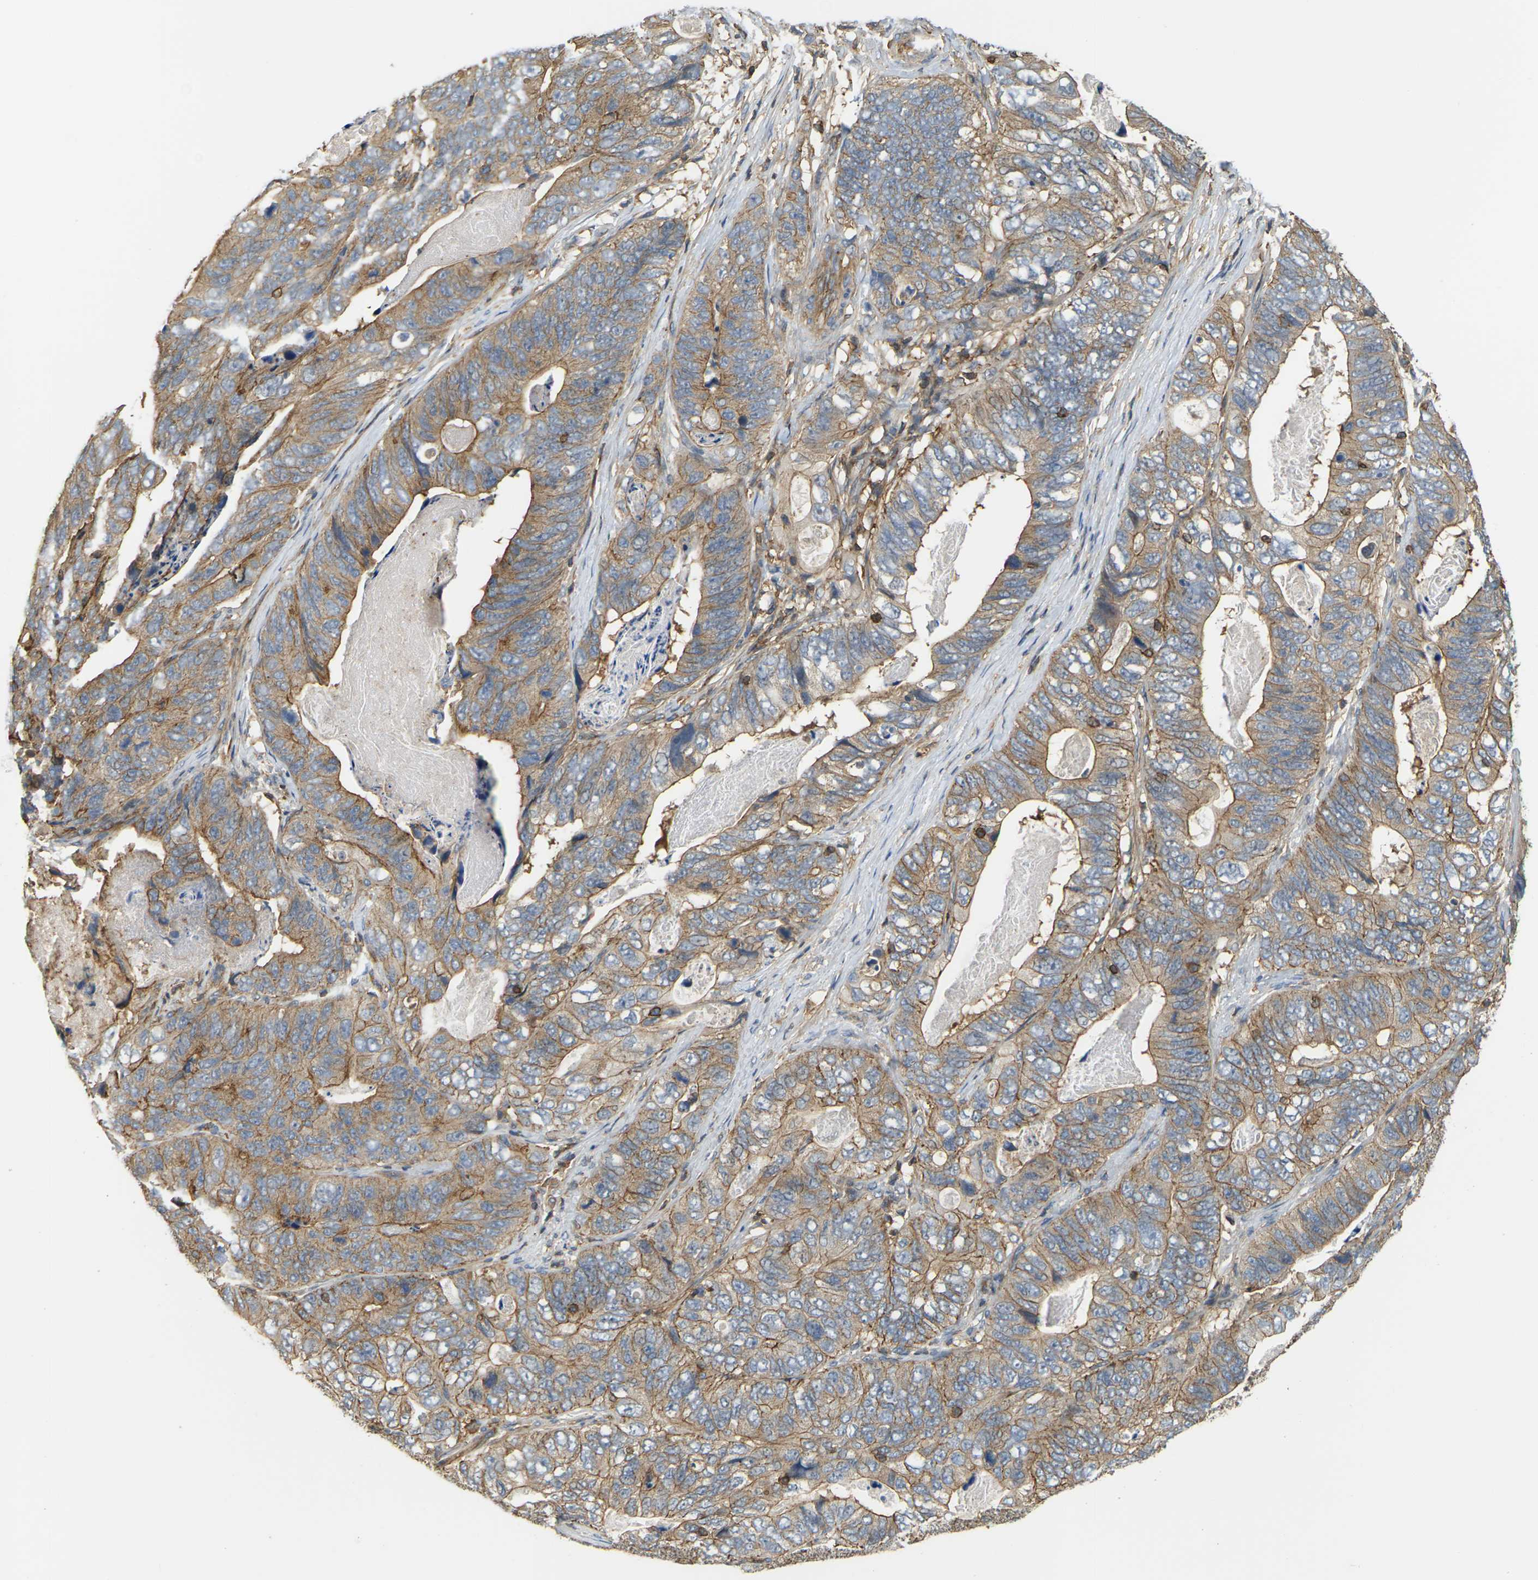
{"staining": {"intensity": "moderate", "quantity": ">75%", "location": "cytoplasmic/membranous"}, "tissue": "stomach cancer", "cell_type": "Tumor cells", "image_type": "cancer", "snomed": [{"axis": "morphology", "description": "Adenocarcinoma, NOS"}, {"axis": "topography", "description": "Stomach"}], "caption": "Stomach adenocarcinoma tissue exhibits moderate cytoplasmic/membranous staining in about >75% of tumor cells", "gene": "IQGAP1", "patient": {"sex": "female", "age": 89}}